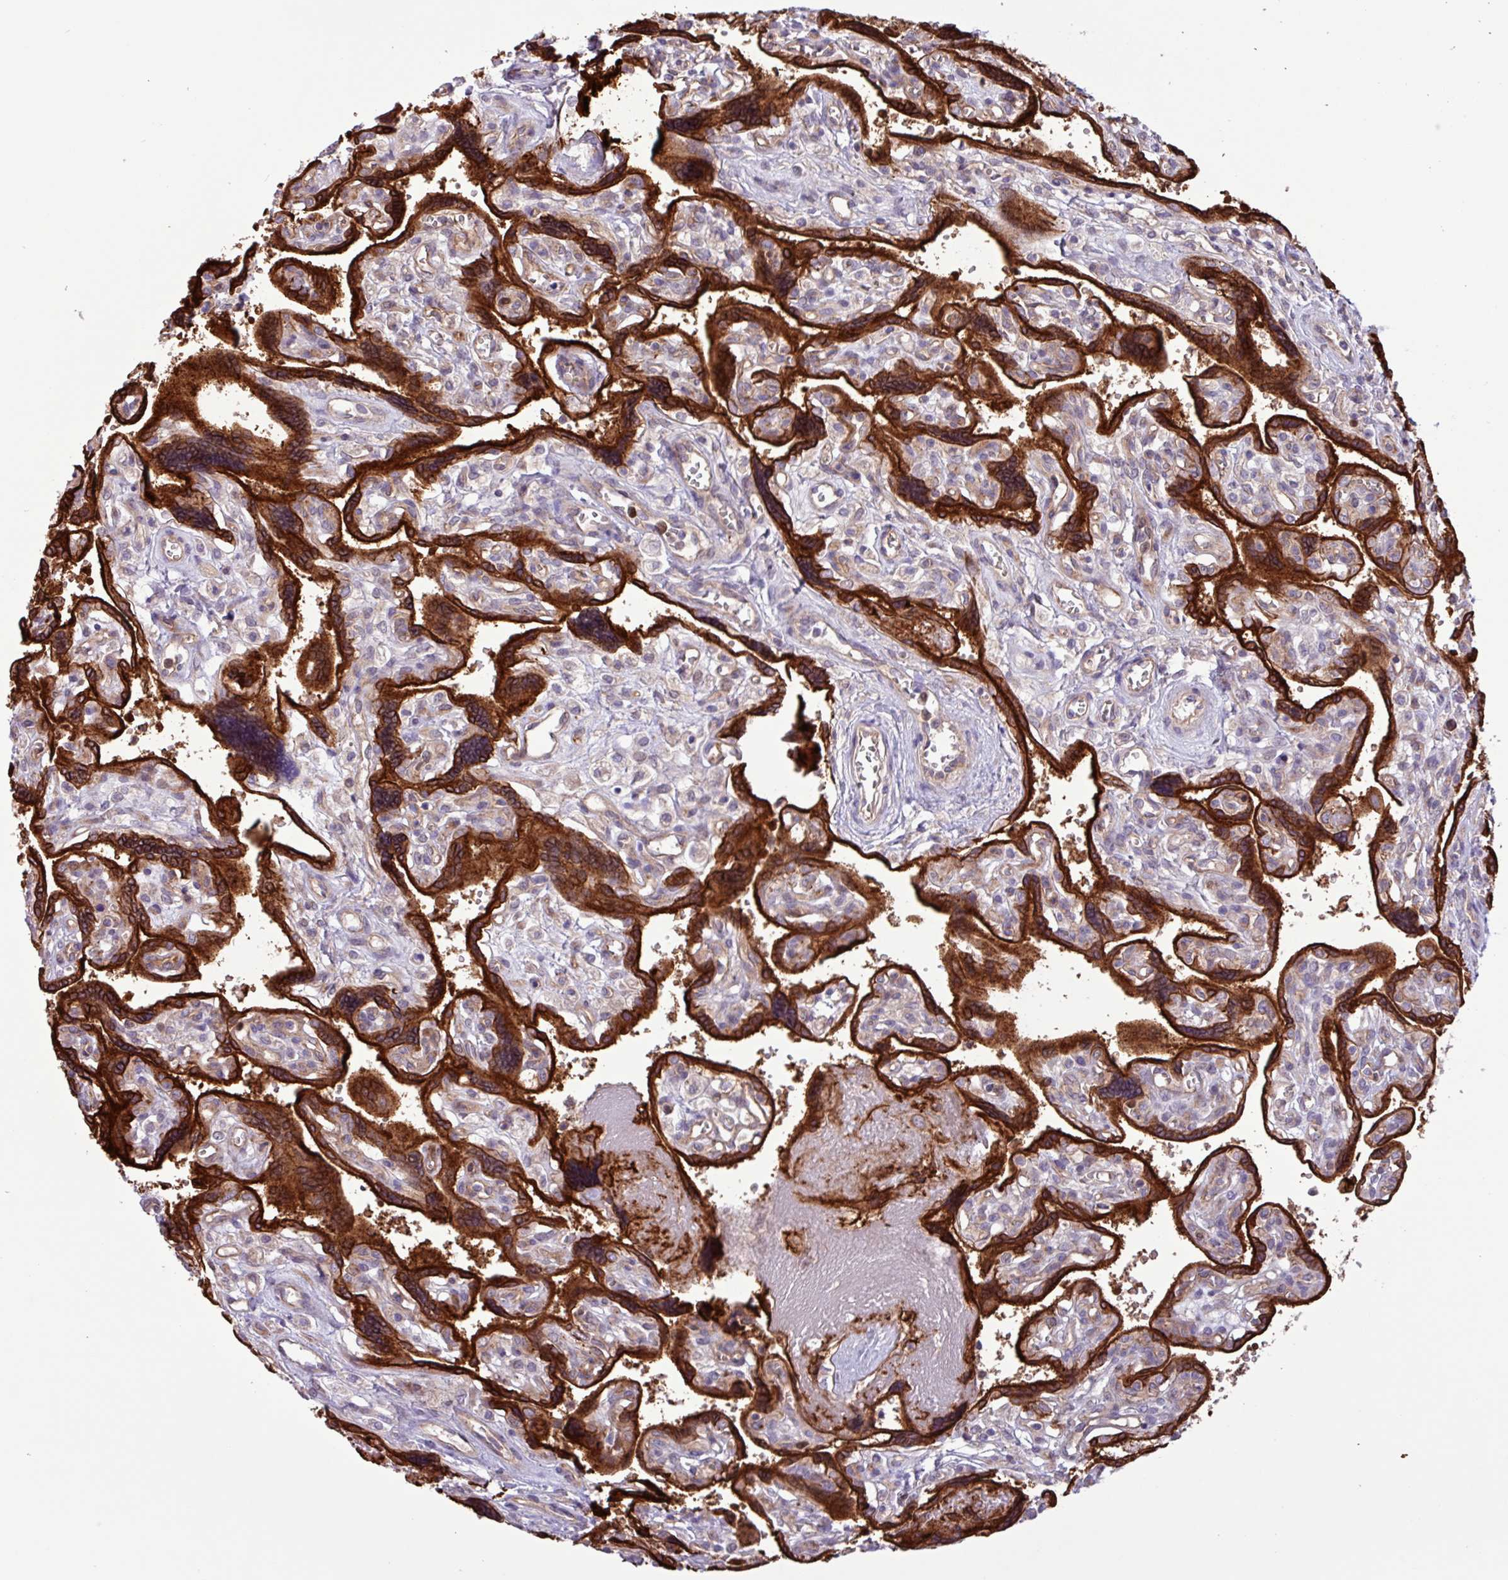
{"staining": {"intensity": "strong", "quantity": ">75%", "location": "cytoplasmic/membranous"}, "tissue": "placenta", "cell_type": "Trophoblastic cells", "image_type": "normal", "snomed": [{"axis": "morphology", "description": "Normal tissue, NOS"}, {"axis": "topography", "description": "Placenta"}], "caption": "This micrograph demonstrates immunohistochemistry staining of unremarkable human placenta, with high strong cytoplasmic/membranous expression in about >75% of trophoblastic cells.", "gene": "CNTRL", "patient": {"sex": "female", "age": 39}}